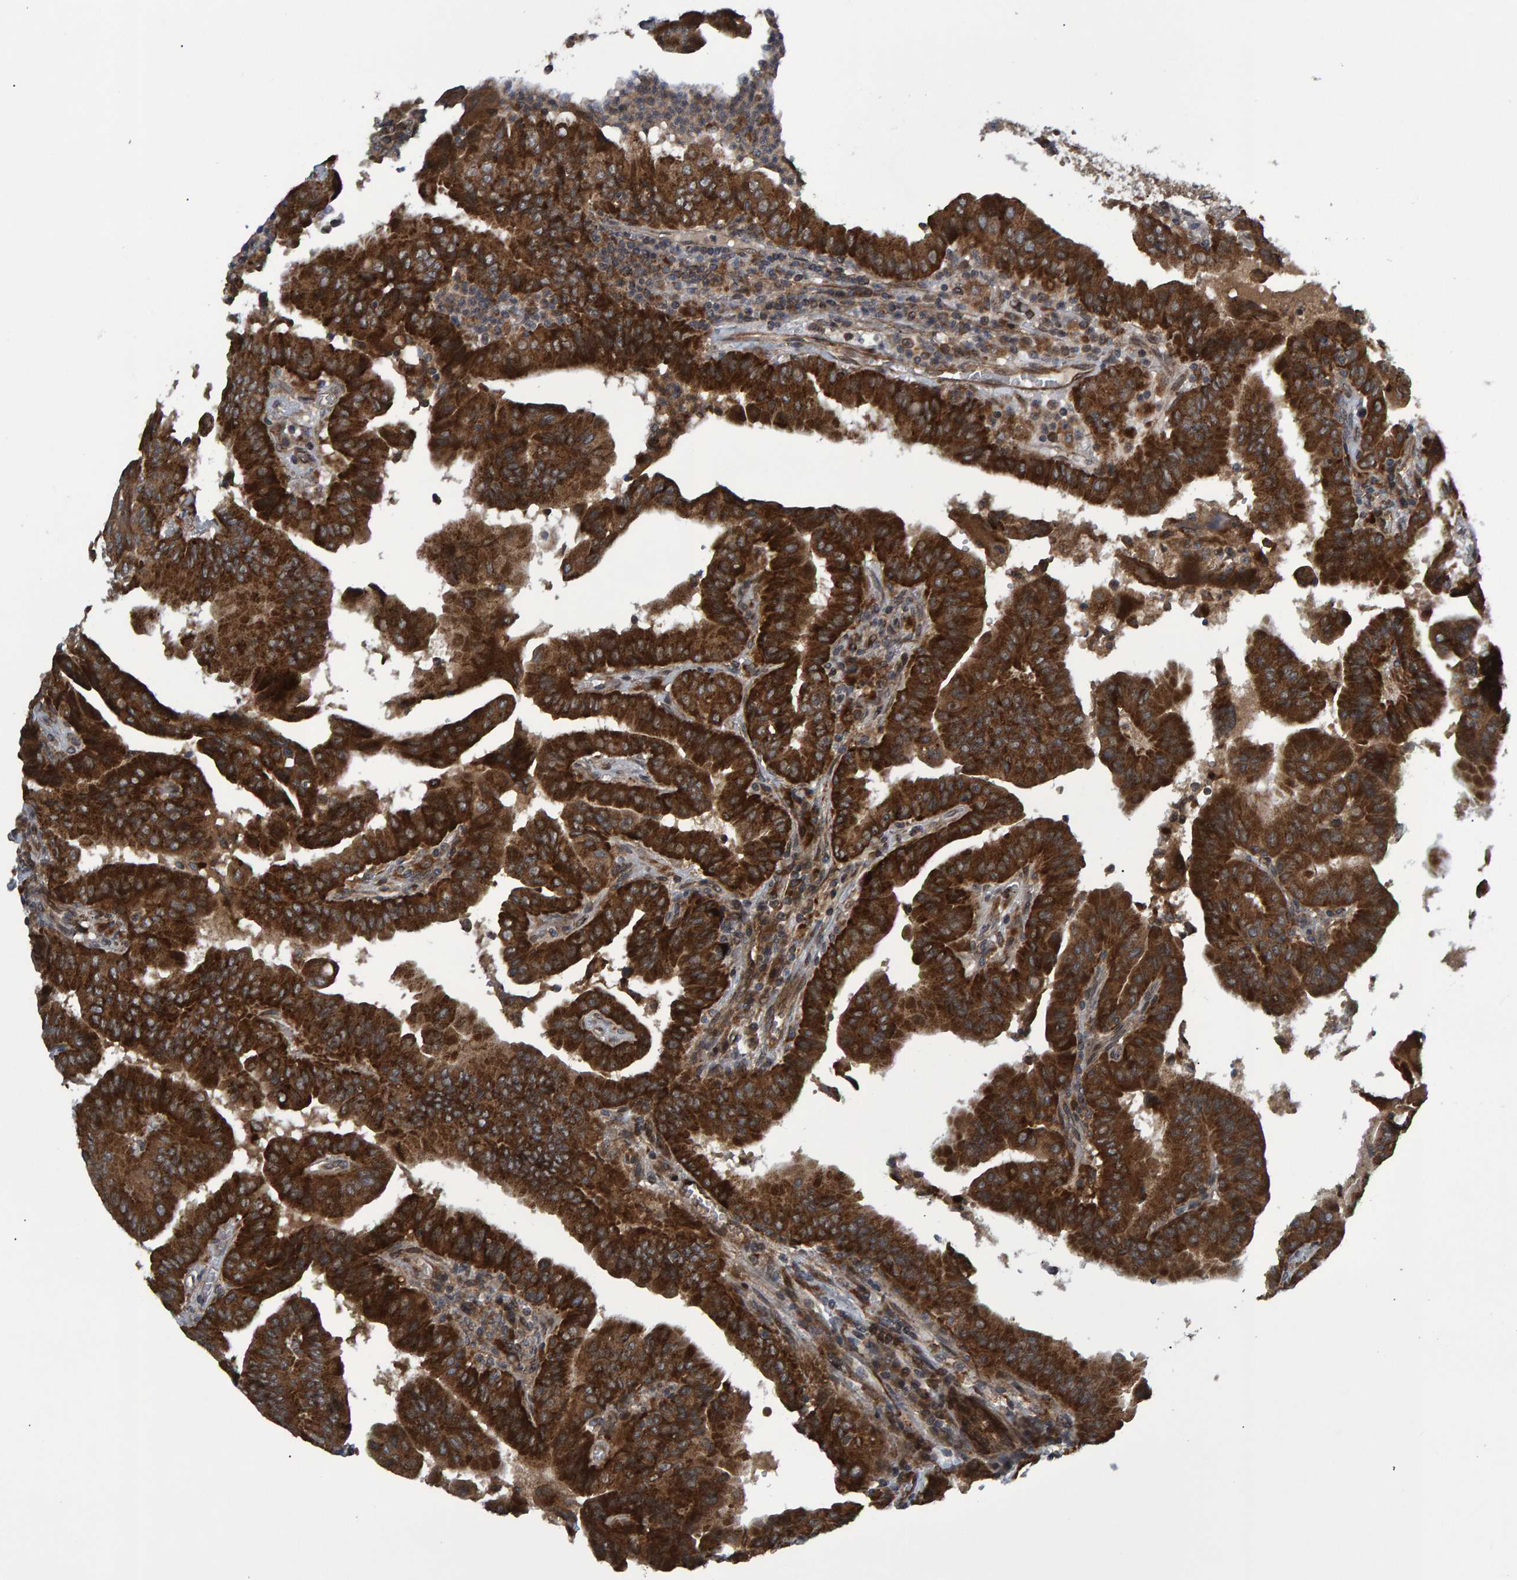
{"staining": {"intensity": "strong", "quantity": ">75%", "location": "cytoplasmic/membranous"}, "tissue": "thyroid cancer", "cell_type": "Tumor cells", "image_type": "cancer", "snomed": [{"axis": "morphology", "description": "Papillary adenocarcinoma, NOS"}, {"axis": "topography", "description": "Thyroid gland"}], "caption": "This image reveals immunohistochemistry staining of human thyroid cancer, with high strong cytoplasmic/membranous staining in approximately >75% of tumor cells.", "gene": "ATP6V1H", "patient": {"sex": "male", "age": 33}}